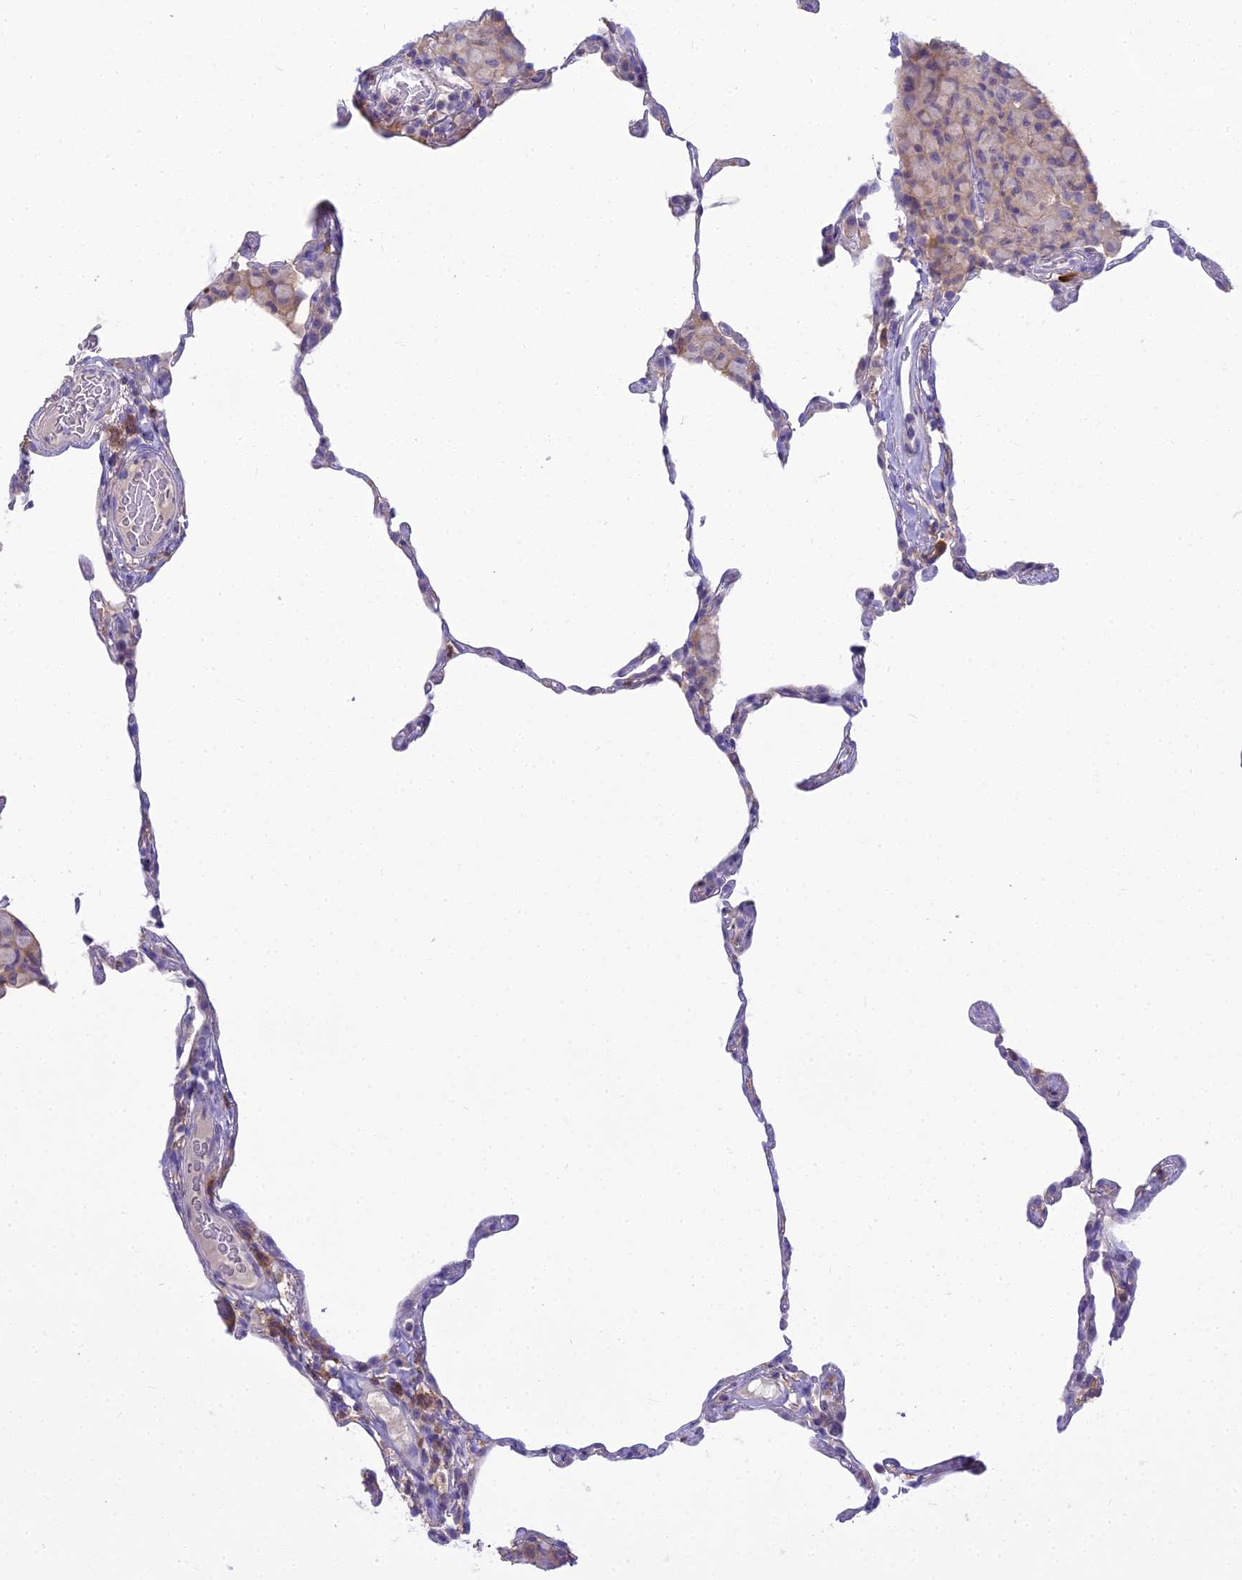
{"staining": {"intensity": "negative", "quantity": "none", "location": "none"}, "tissue": "lung", "cell_type": "Alveolar cells", "image_type": "normal", "snomed": [{"axis": "morphology", "description": "Normal tissue, NOS"}, {"axis": "topography", "description": "Lung"}], "caption": "Human lung stained for a protein using IHC demonstrates no expression in alveolar cells.", "gene": "BLNK", "patient": {"sex": "female", "age": 57}}